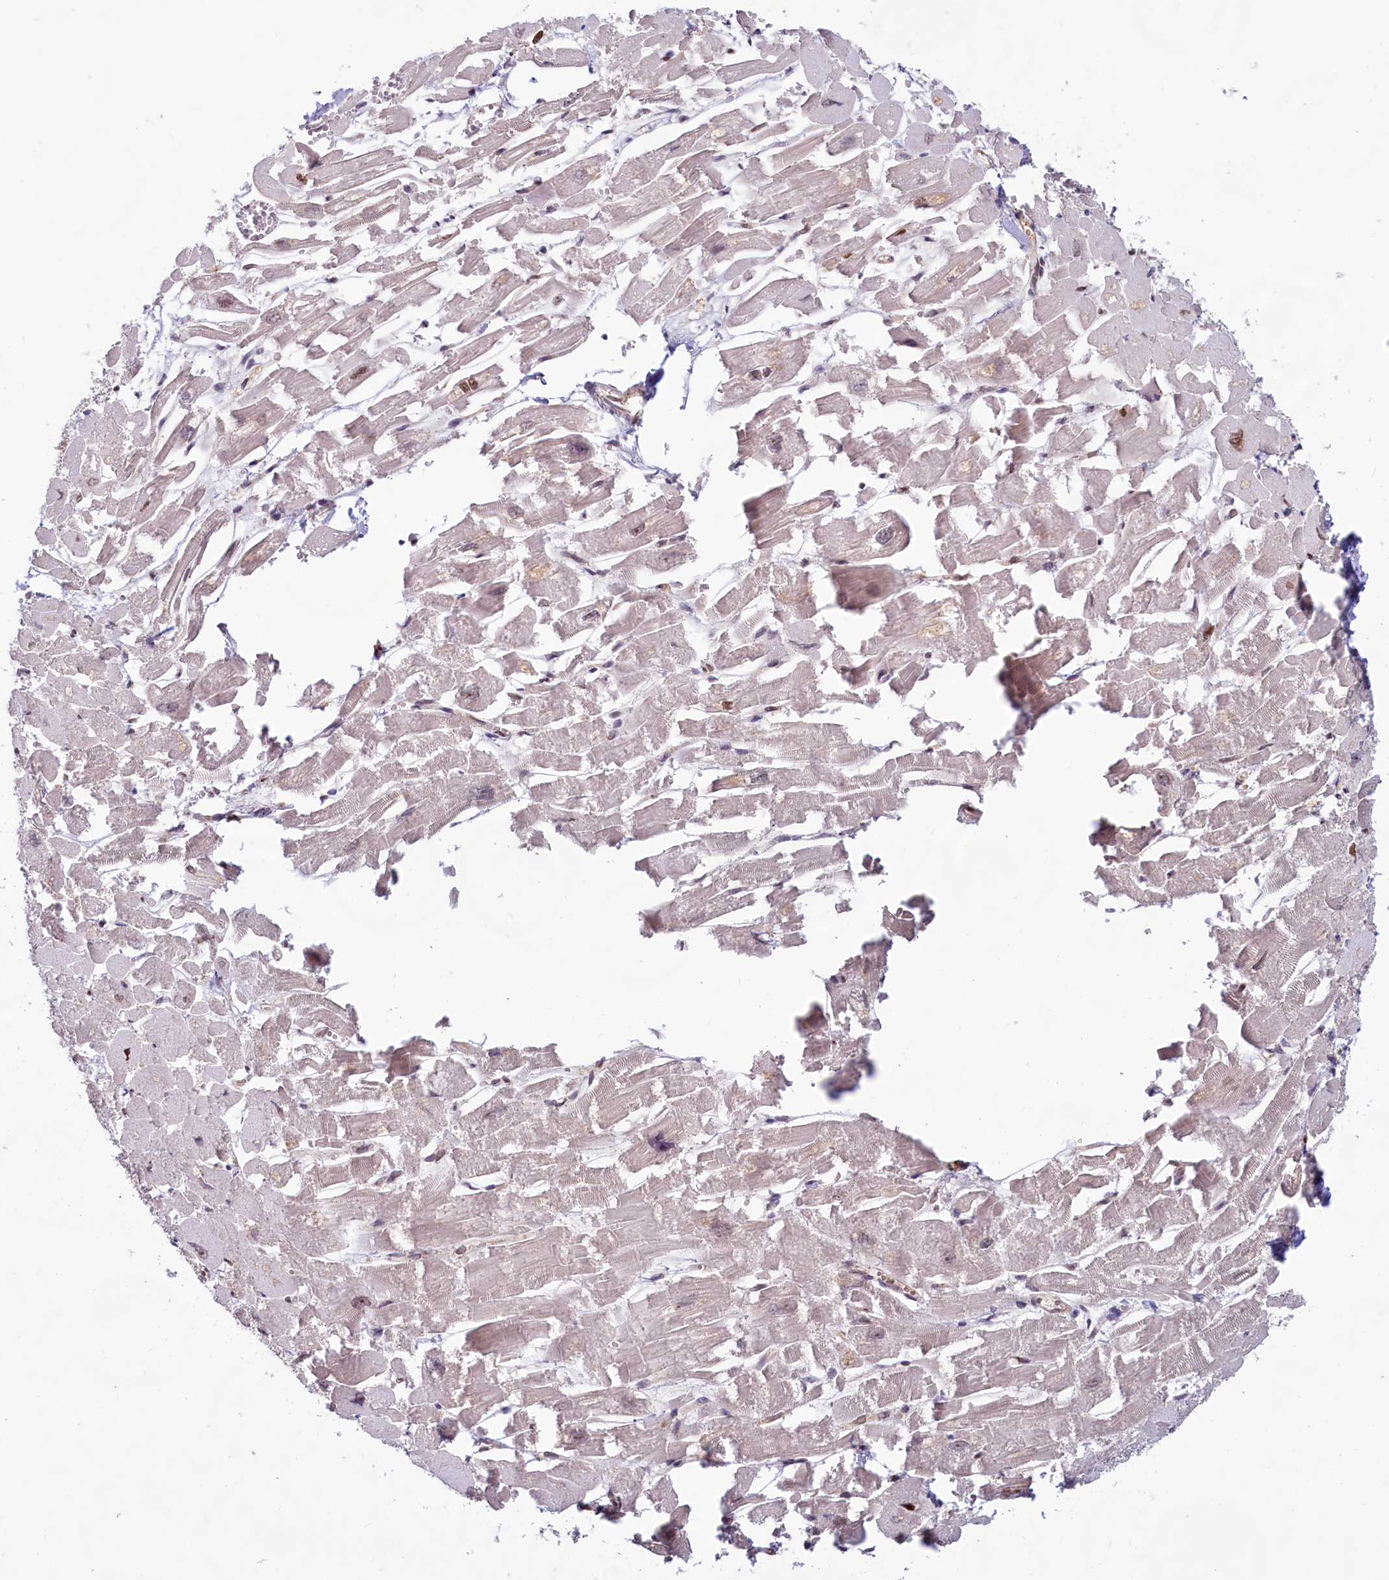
{"staining": {"intensity": "moderate", "quantity": "<25%", "location": "nuclear"}, "tissue": "heart muscle", "cell_type": "Cardiomyocytes", "image_type": "normal", "snomed": [{"axis": "morphology", "description": "Normal tissue, NOS"}, {"axis": "topography", "description": "Heart"}], "caption": "Immunohistochemistry (IHC) of unremarkable heart muscle exhibits low levels of moderate nuclear staining in approximately <25% of cardiomyocytes.", "gene": "C1D", "patient": {"sex": "male", "age": 54}}